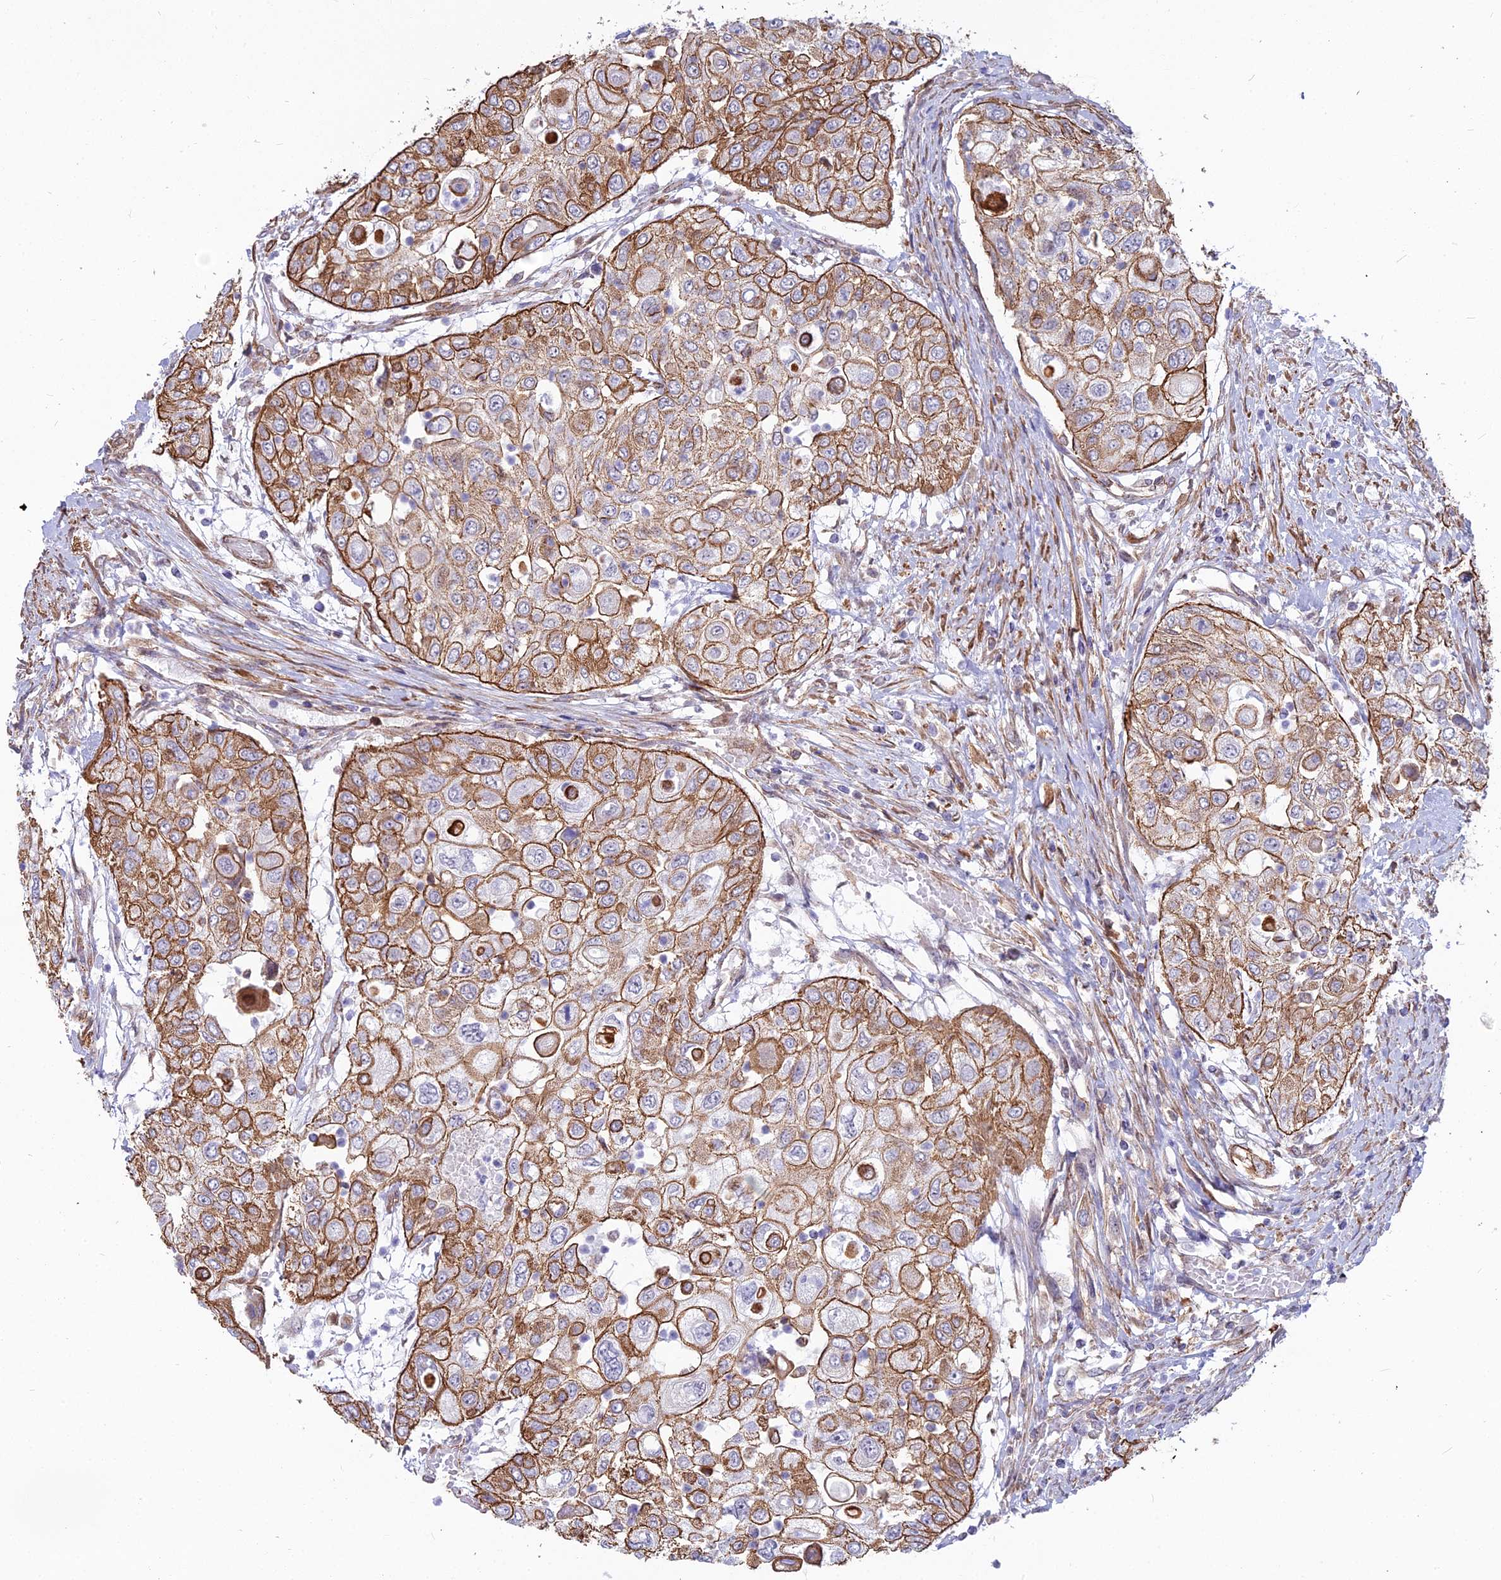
{"staining": {"intensity": "moderate", "quantity": ">75%", "location": "cytoplasmic/membranous"}, "tissue": "urothelial cancer", "cell_type": "Tumor cells", "image_type": "cancer", "snomed": [{"axis": "morphology", "description": "Urothelial carcinoma, High grade"}, {"axis": "topography", "description": "Urinary bladder"}], "caption": "The image demonstrates immunohistochemical staining of urothelial cancer. There is moderate cytoplasmic/membranous staining is identified in about >75% of tumor cells.", "gene": "YJU2", "patient": {"sex": "female", "age": 79}}